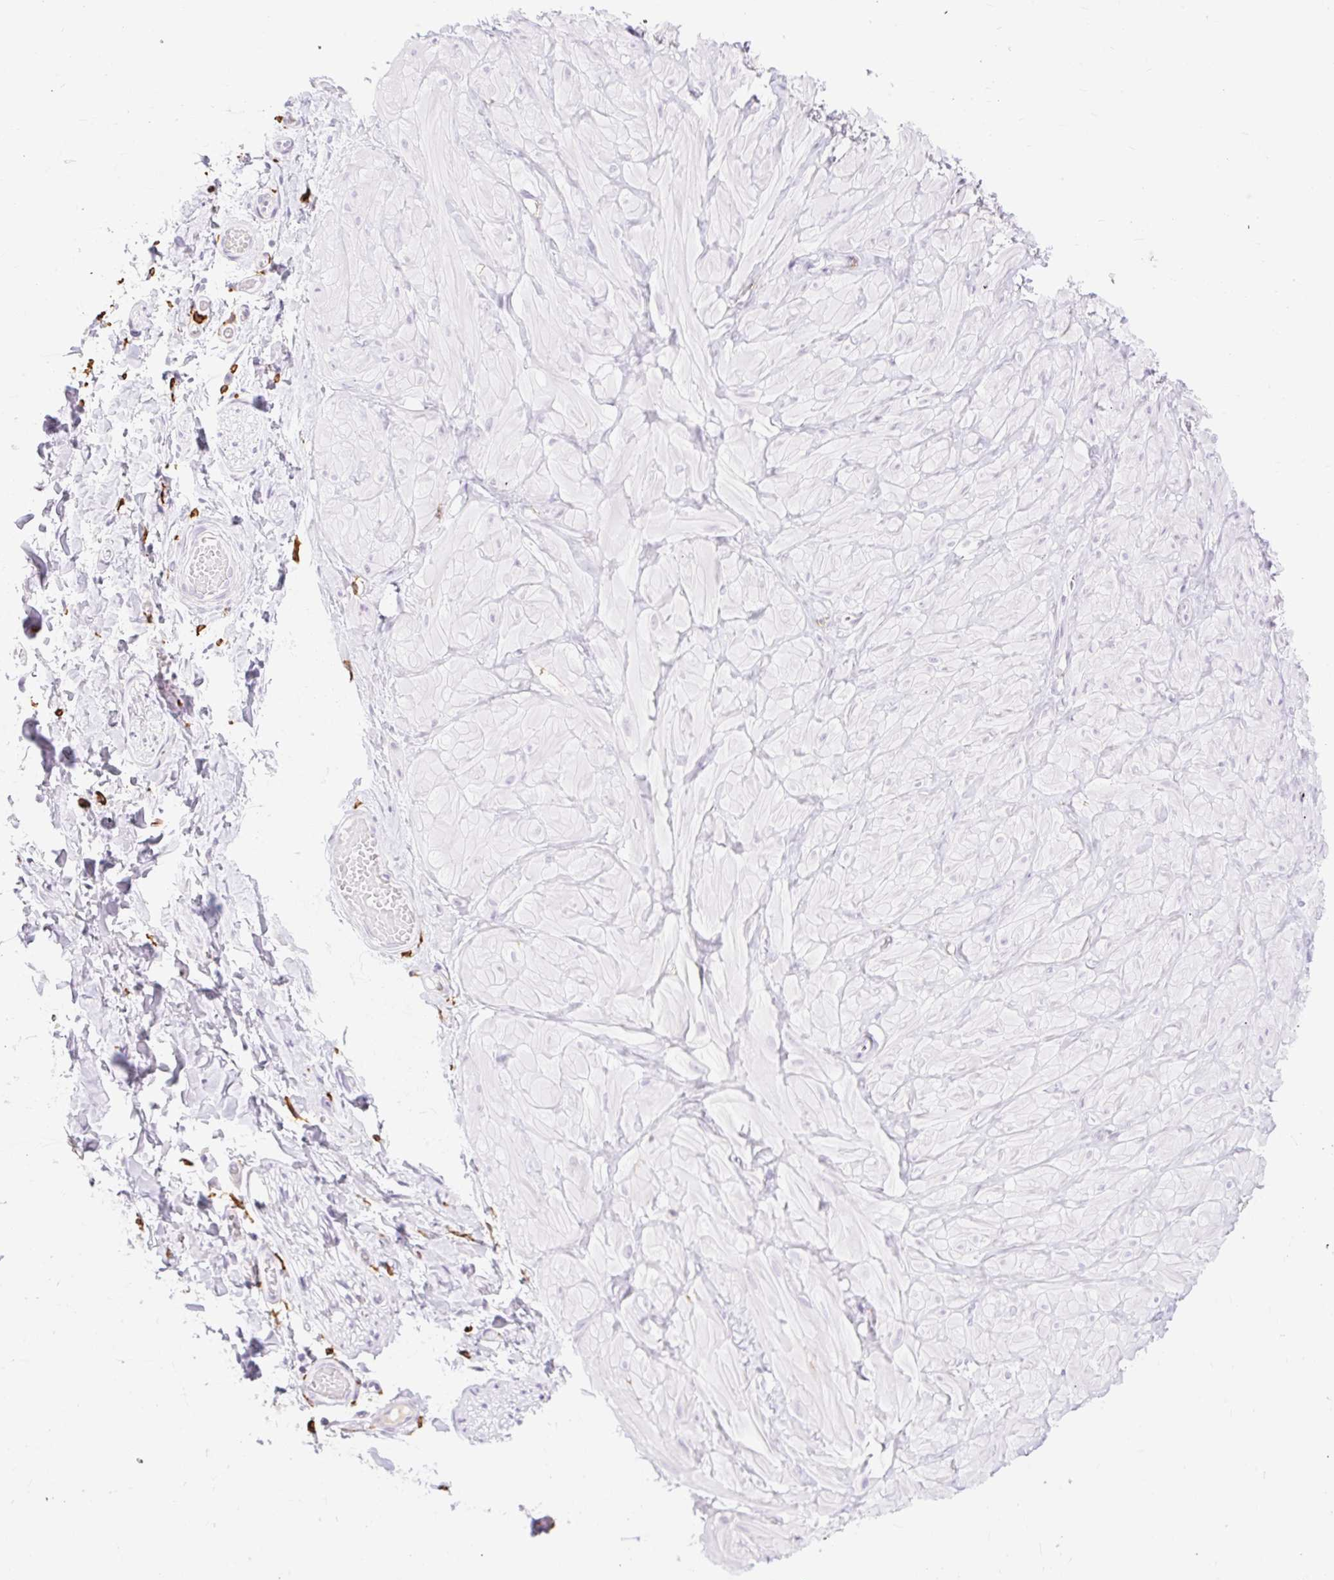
{"staining": {"intensity": "negative", "quantity": "none", "location": "none"}, "tissue": "adipose tissue", "cell_type": "Adipocytes", "image_type": "normal", "snomed": [{"axis": "morphology", "description": "Normal tissue, NOS"}, {"axis": "topography", "description": "Soft tissue"}, {"axis": "topography", "description": "Adipose tissue"}, {"axis": "topography", "description": "Vascular tissue"}, {"axis": "topography", "description": "Peripheral nerve tissue"}], "caption": "A histopathology image of adipose tissue stained for a protein displays no brown staining in adipocytes.", "gene": "SIGLEC1", "patient": {"sex": "male", "age": 29}}